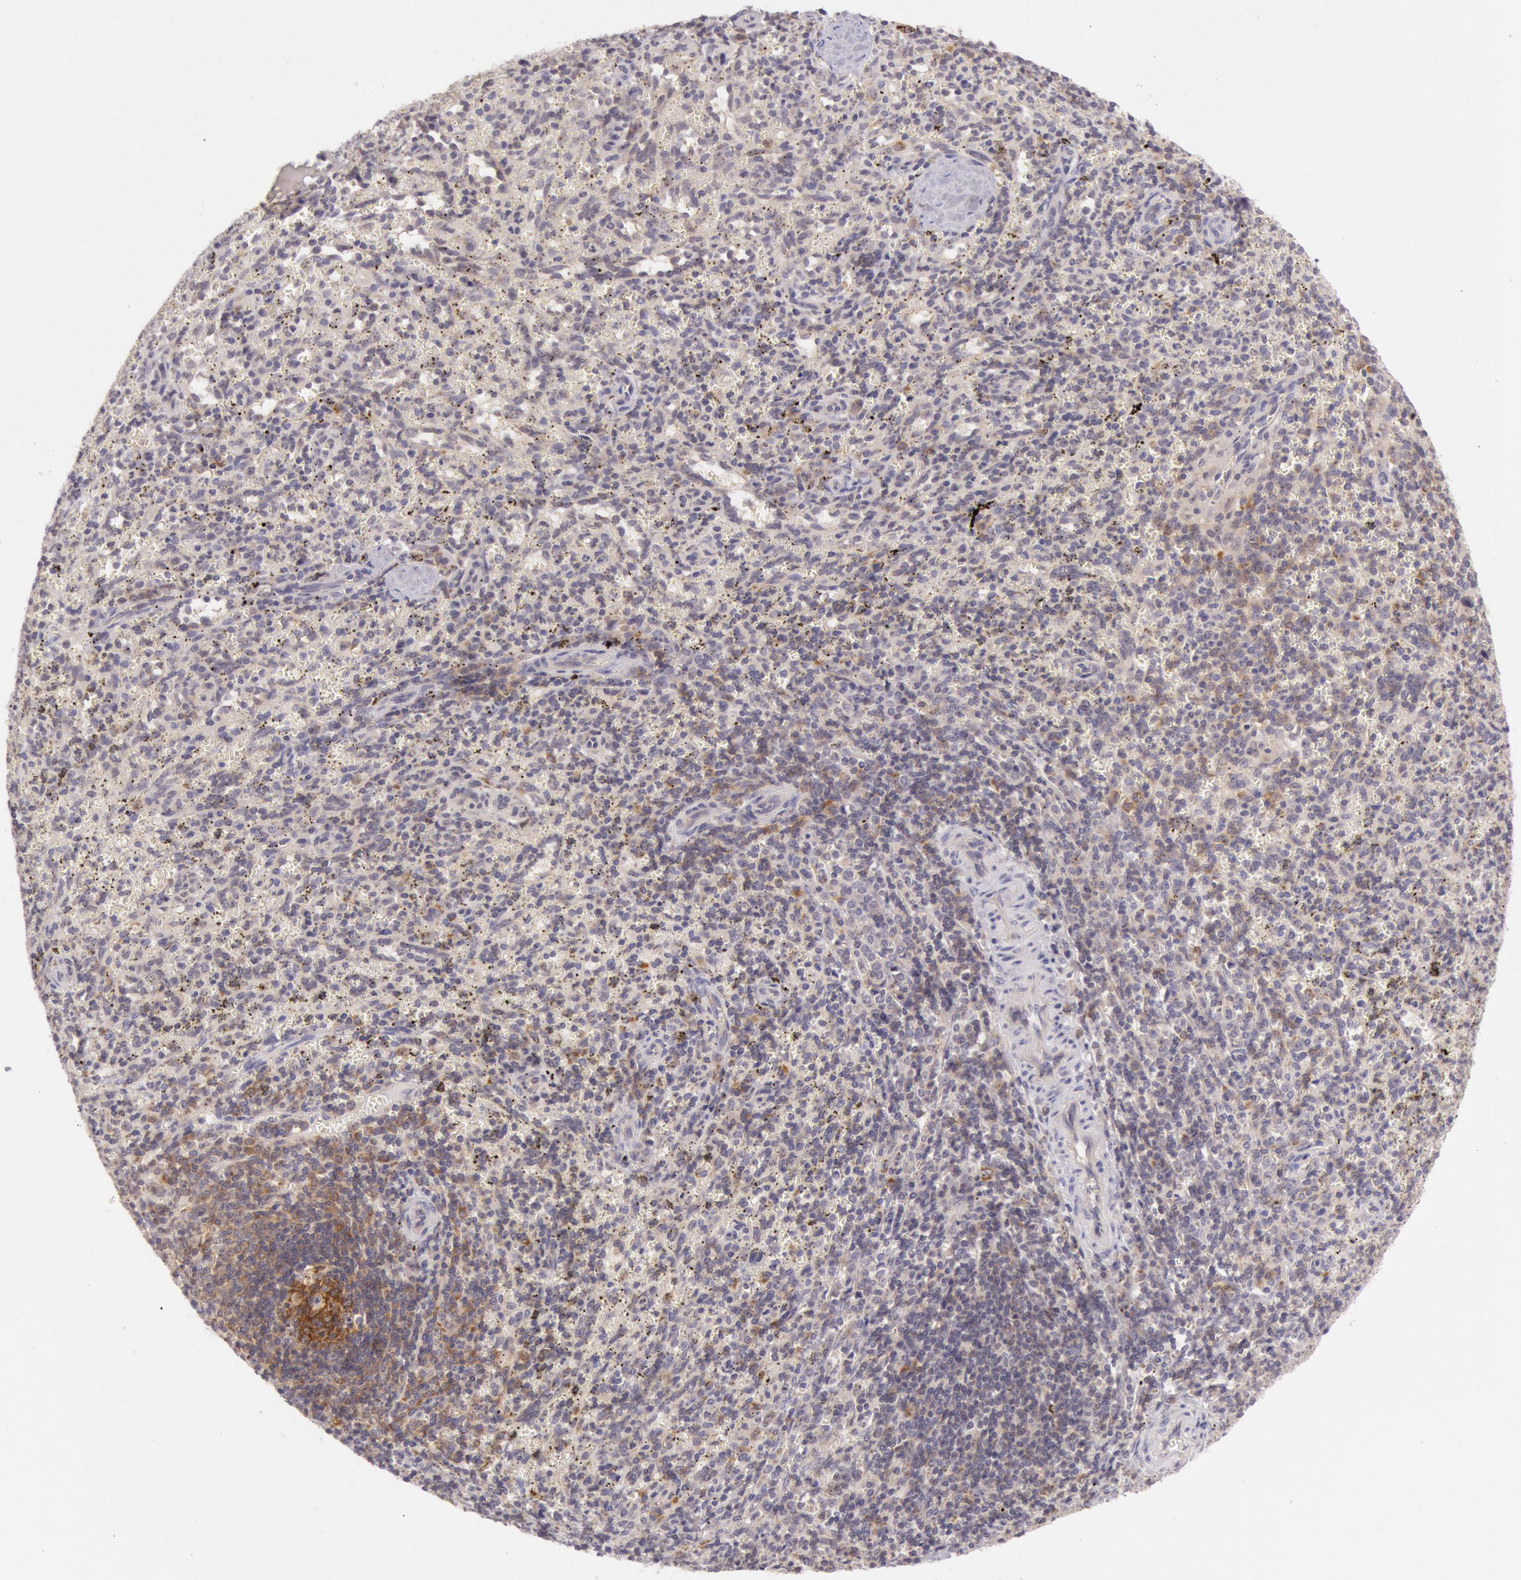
{"staining": {"intensity": "moderate", "quantity": "25%-75%", "location": "cytoplasmic/membranous"}, "tissue": "spleen", "cell_type": "Cells in red pulp", "image_type": "normal", "snomed": [{"axis": "morphology", "description": "Normal tissue, NOS"}, {"axis": "topography", "description": "Spleen"}], "caption": "Immunohistochemistry photomicrograph of benign spleen: human spleen stained using IHC demonstrates medium levels of moderate protein expression localized specifically in the cytoplasmic/membranous of cells in red pulp, appearing as a cytoplasmic/membranous brown color.", "gene": "CDK16", "patient": {"sex": "female", "age": 10}}